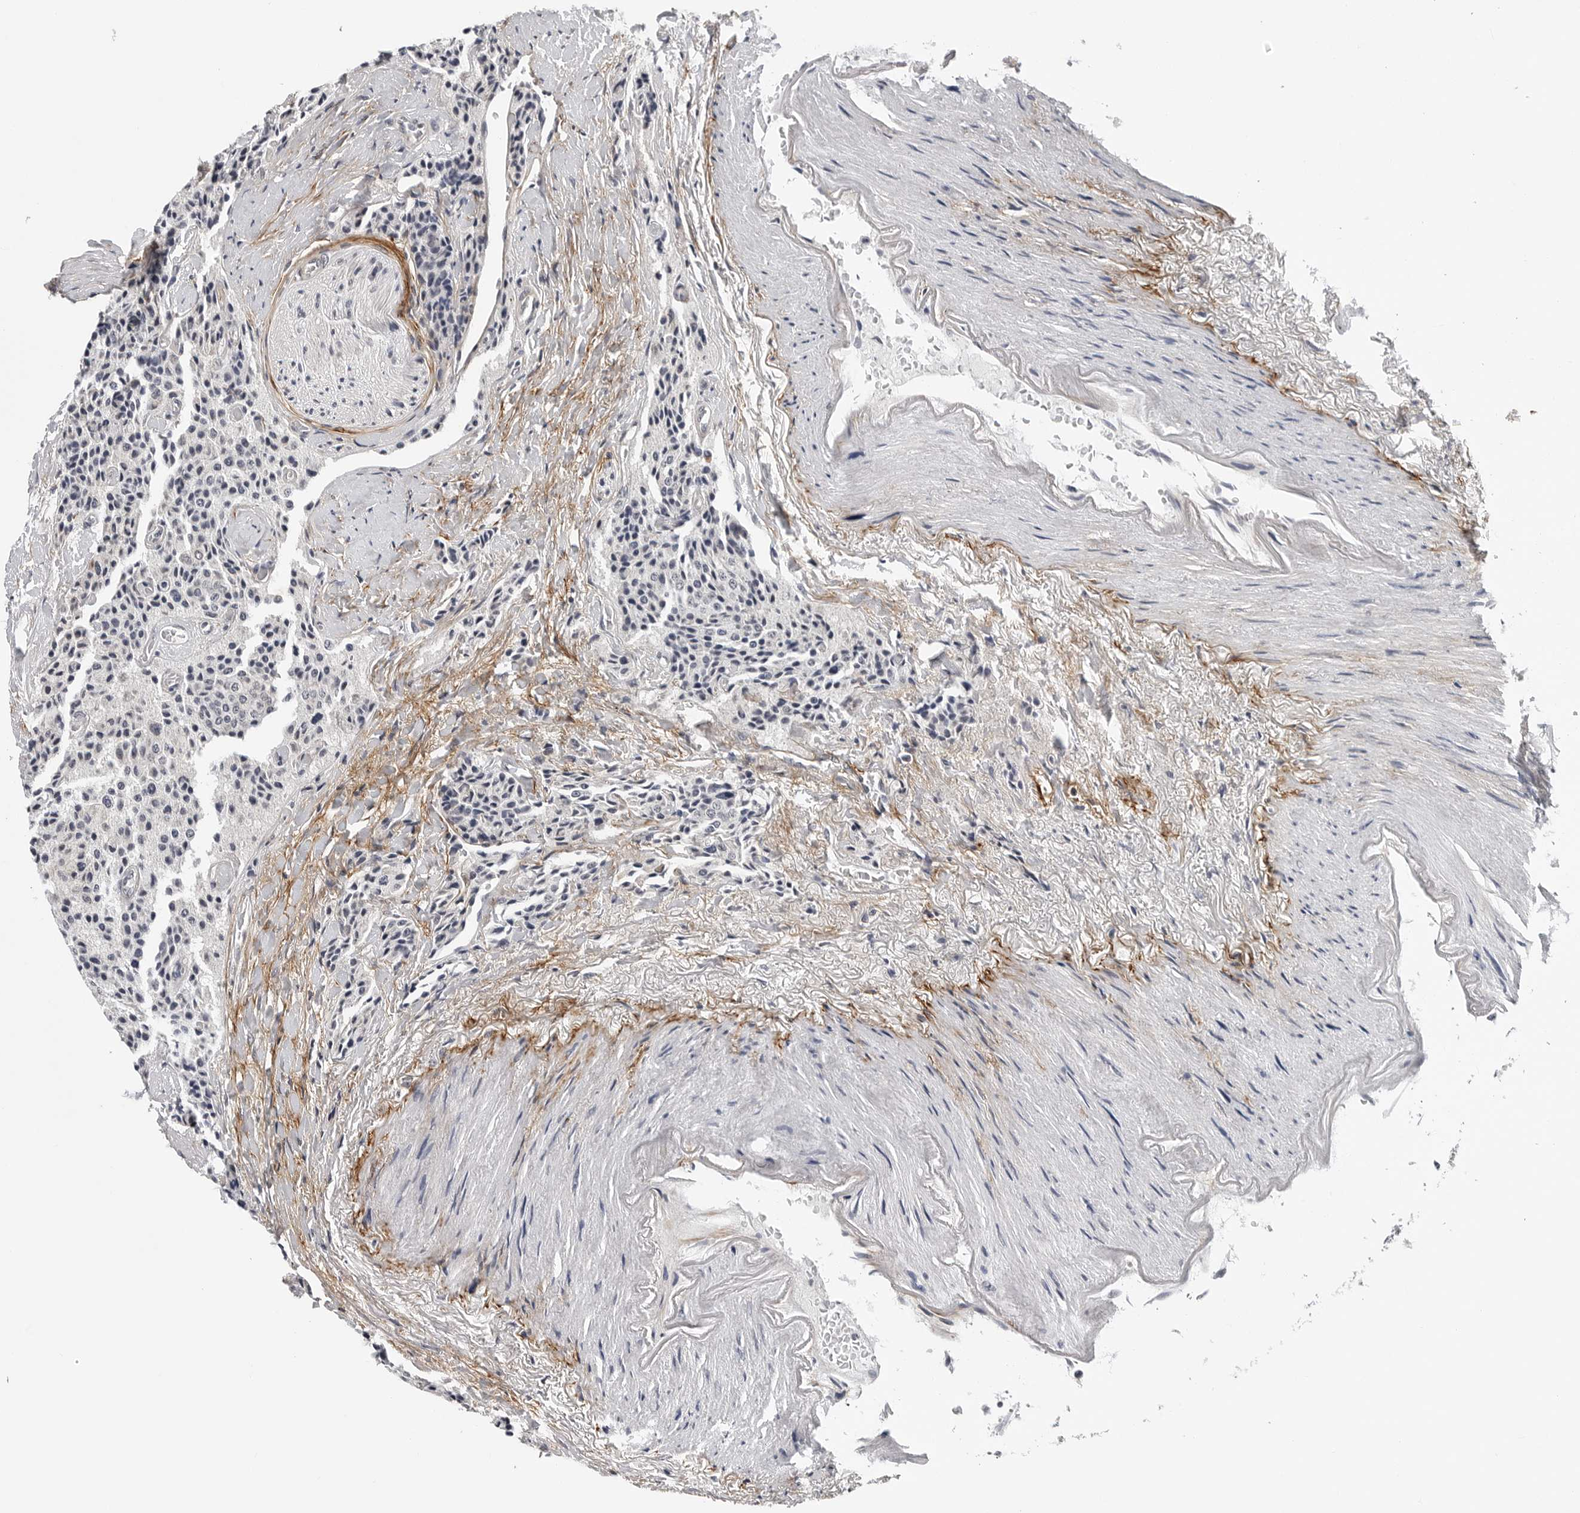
{"staining": {"intensity": "negative", "quantity": "none", "location": "none"}, "tissue": "carcinoid", "cell_type": "Tumor cells", "image_type": "cancer", "snomed": [{"axis": "morphology", "description": "Carcinoid, malignant, NOS"}, {"axis": "topography", "description": "Colon"}], "caption": "There is no significant expression in tumor cells of carcinoid. (DAB (3,3'-diaminobenzidine) immunohistochemistry with hematoxylin counter stain).", "gene": "KIAA1614", "patient": {"sex": "female", "age": 61}}